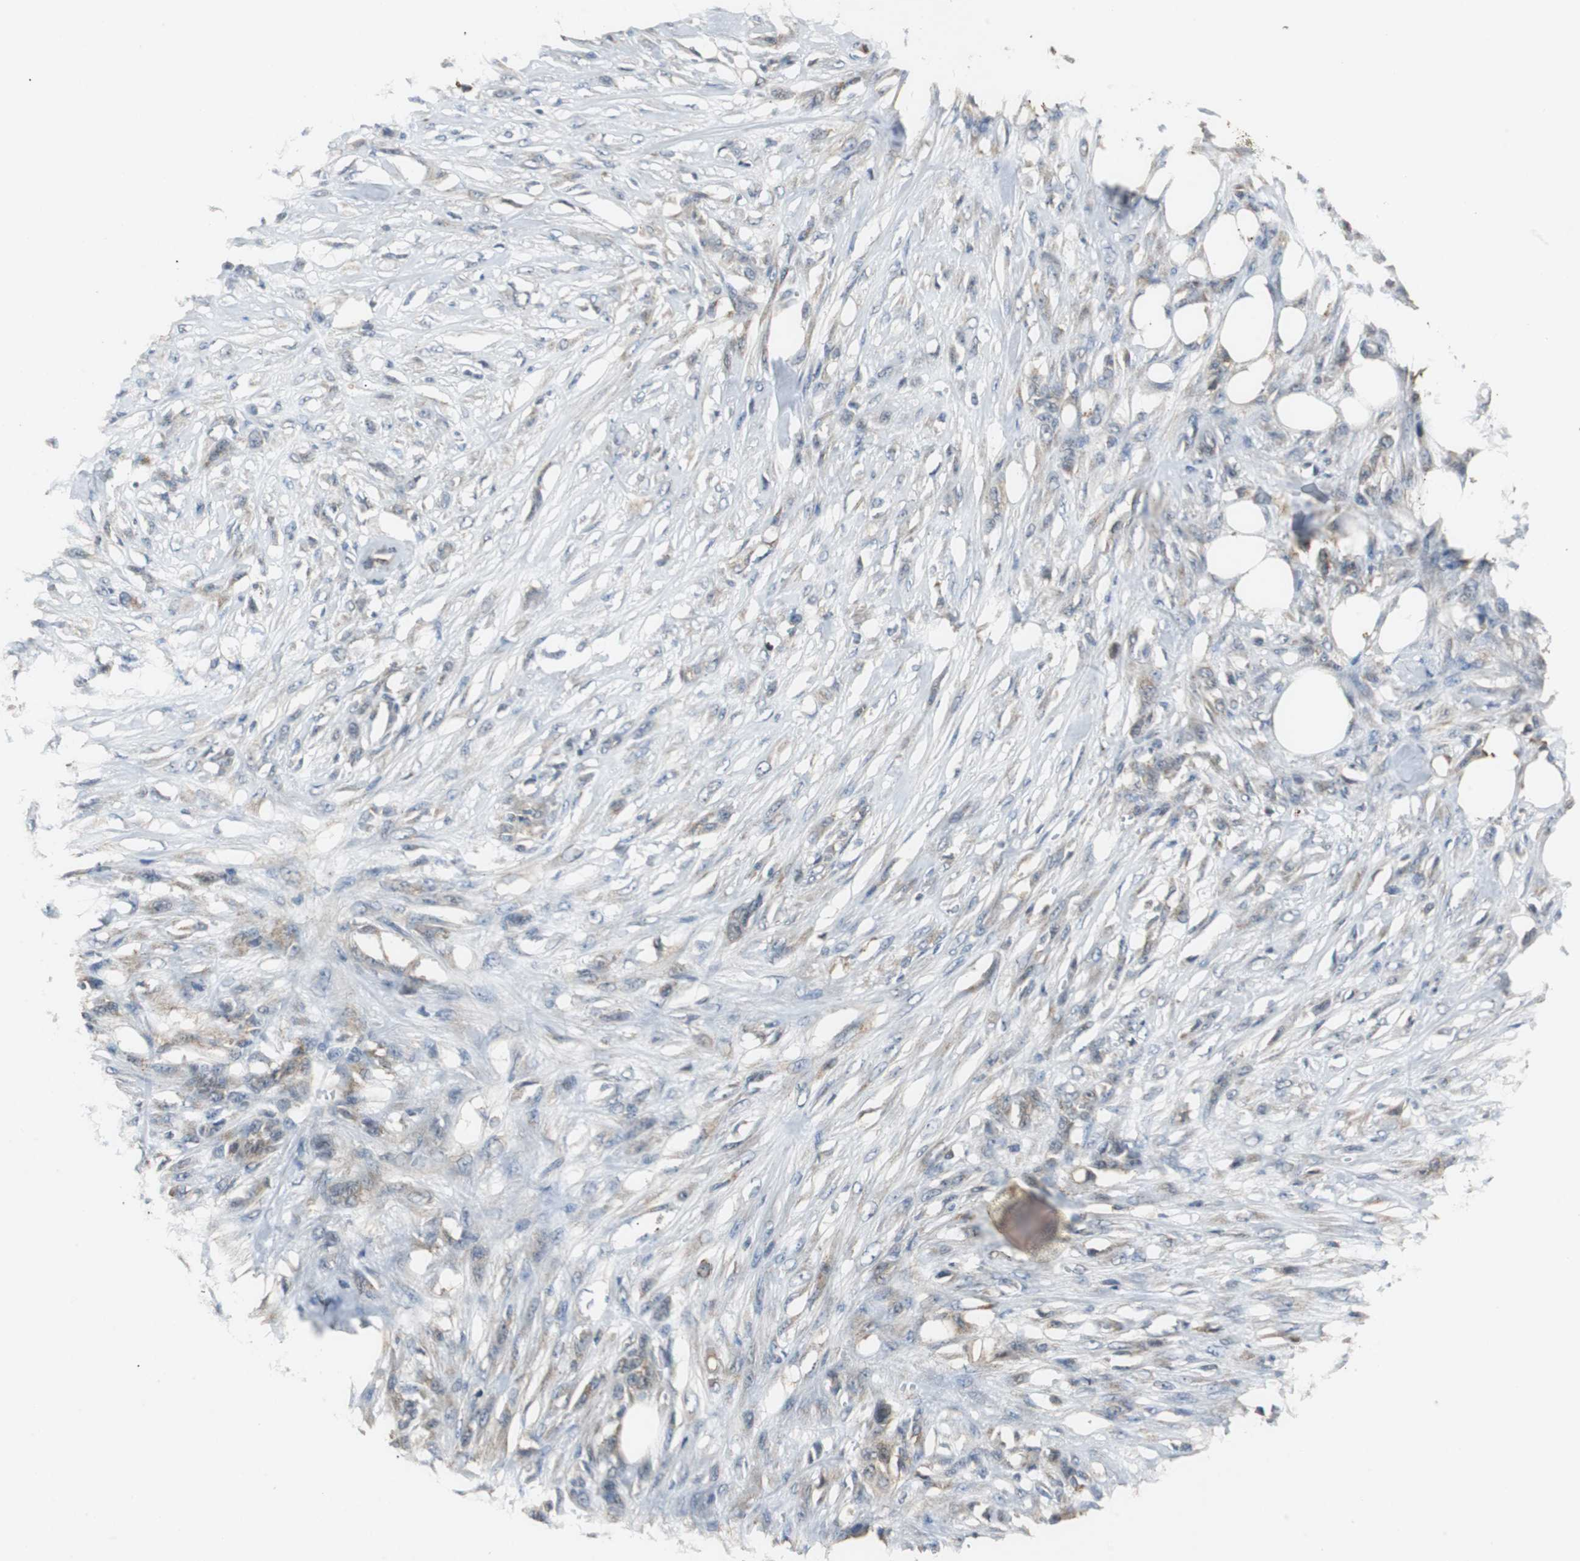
{"staining": {"intensity": "negative", "quantity": "none", "location": "none"}, "tissue": "skin cancer", "cell_type": "Tumor cells", "image_type": "cancer", "snomed": [{"axis": "morphology", "description": "Normal tissue, NOS"}, {"axis": "morphology", "description": "Squamous cell carcinoma, NOS"}, {"axis": "topography", "description": "Skin"}], "caption": "Tumor cells show no significant protein expression in skin squamous cell carcinoma. (IHC, brightfield microscopy, high magnification).", "gene": "VBP1", "patient": {"sex": "female", "age": 59}}